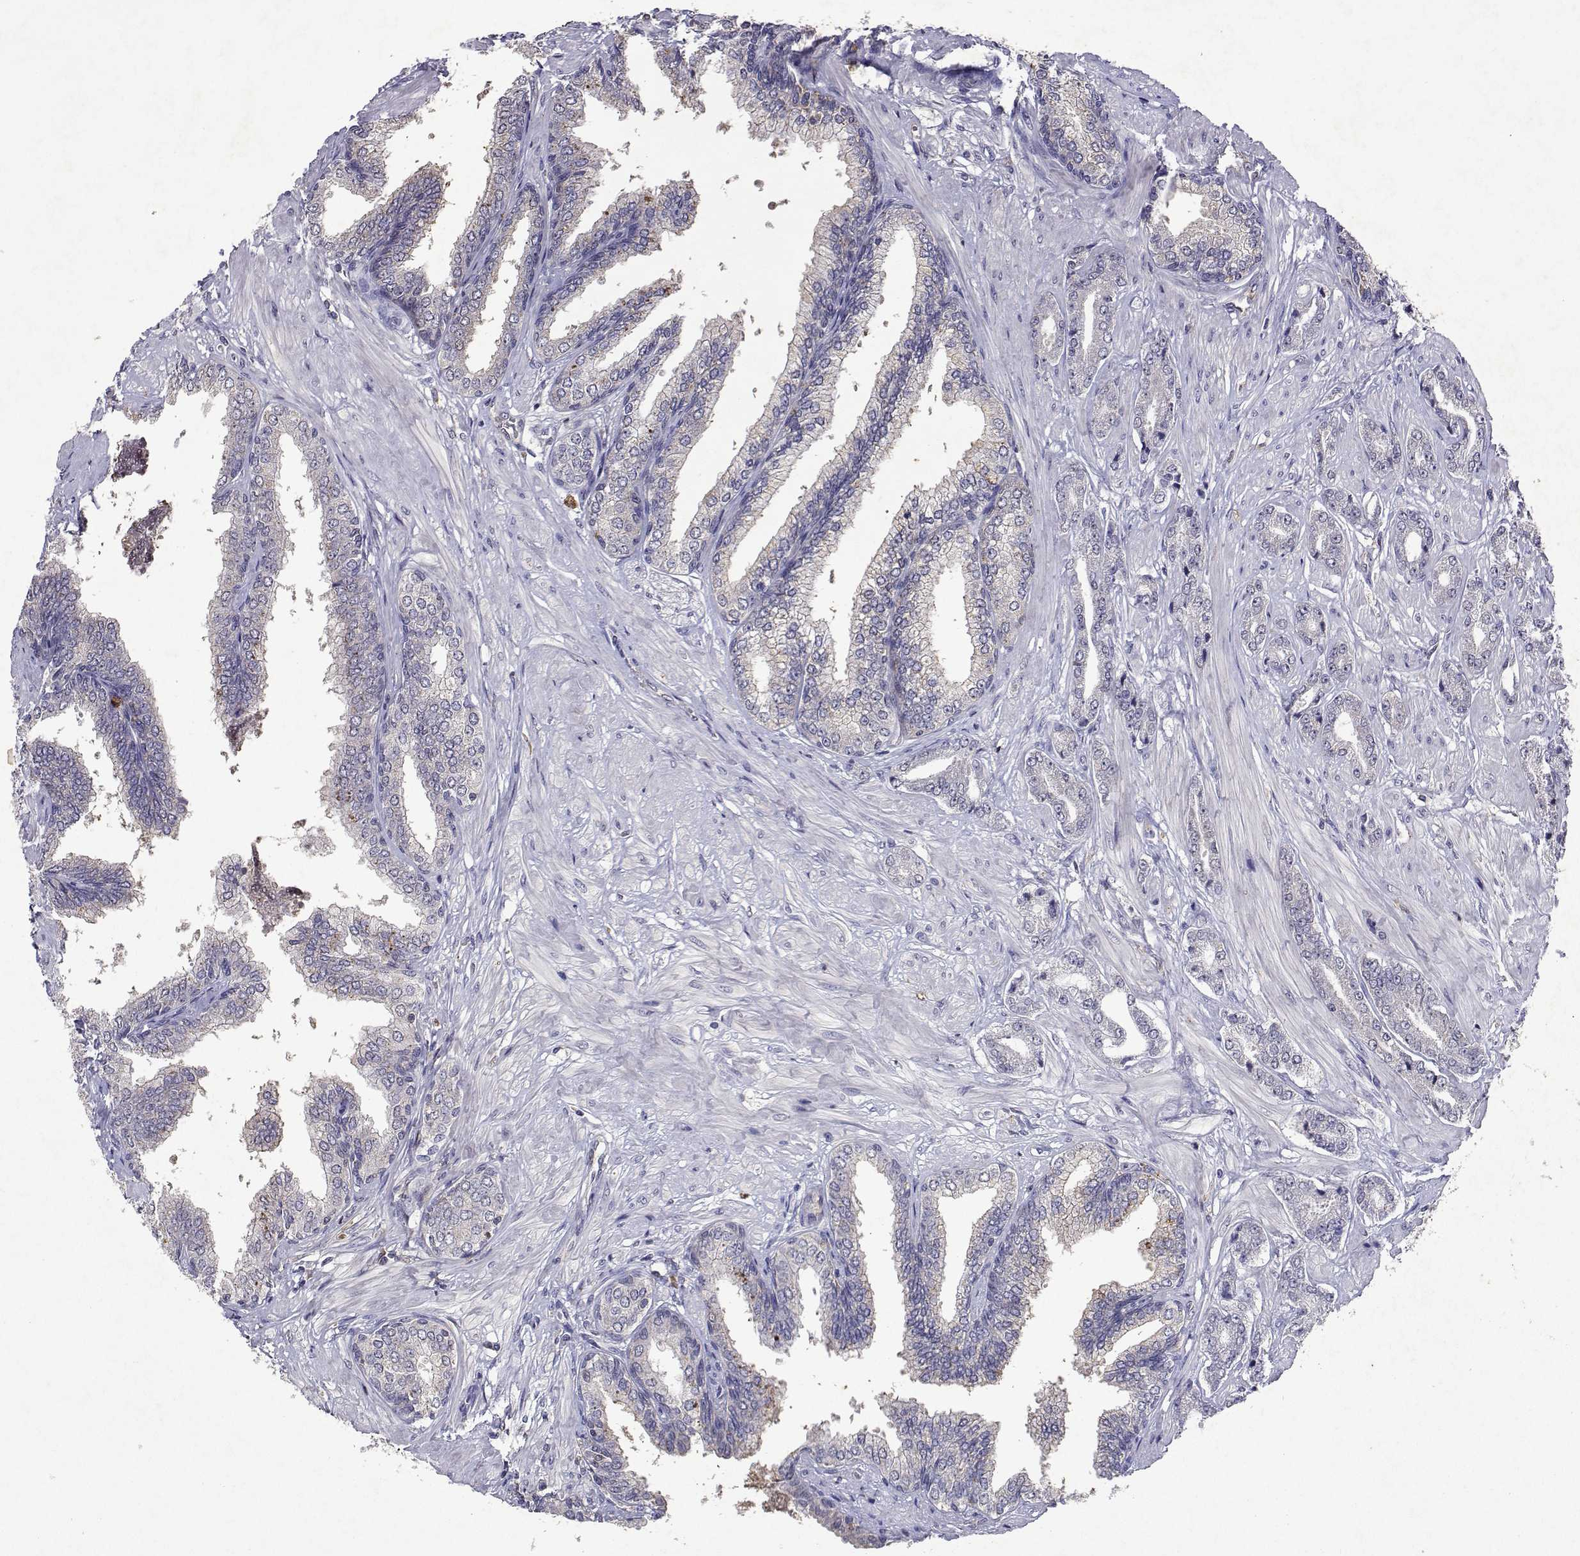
{"staining": {"intensity": "negative", "quantity": "none", "location": "none"}, "tissue": "prostate cancer", "cell_type": "Tumor cells", "image_type": "cancer", "snomed": [{"axis": "morphology", "description": "Adenocarcinoma, Low grade"}, {"axis": "topography", "description": "Prostate"}], "caption": "Tumor cells show no significant positivity in prostate cancer.", "gene": "APAF1", "patient": {"sex": "male", "age": 55}}